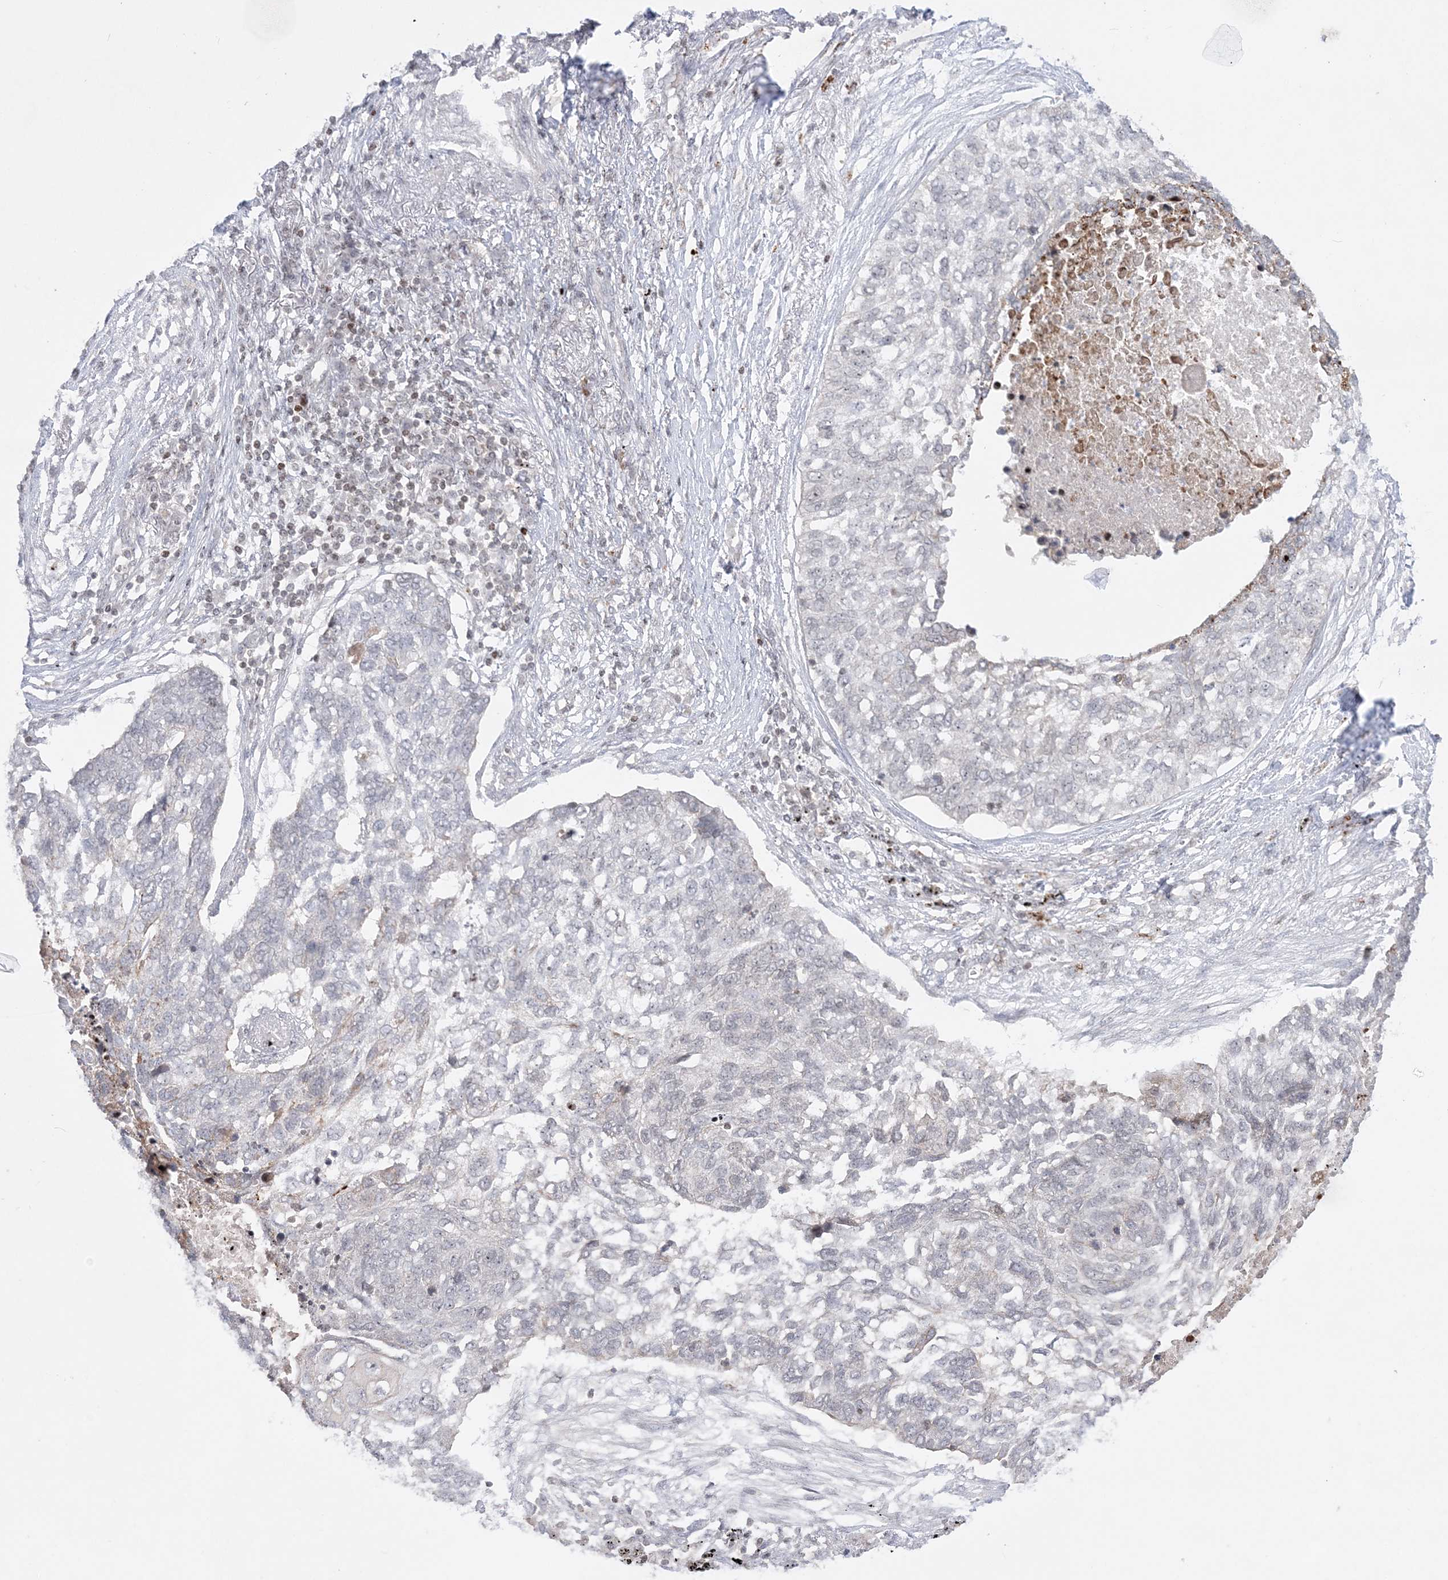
{"staining": {"intensity": "negative", "quantity": "none", "location": "none"}, "tissue": "lung cancer", "cell_type": "Tumor cells", "image_type": "cancer", "snomed": [{"axis": "morphology", "description": "Squamous cell carcinoma, NOS"}, {"axis": "topography", "description": "Lung"}], "caption": "Immunohistochemistry histopathology image of human lung cancer (squamous cell carcinoma) stained for a protein (brown), which displays no expression in tumor cells. The staining was performed using DAB (3,3'-diaminobenzidine) to visualize the protein expression in brown, while the nuclei were stained in blue with hematoxylin (Magnification: 20x).", "gene": "SH3BP4", "patient": {"sex": "female", "age": 63}}